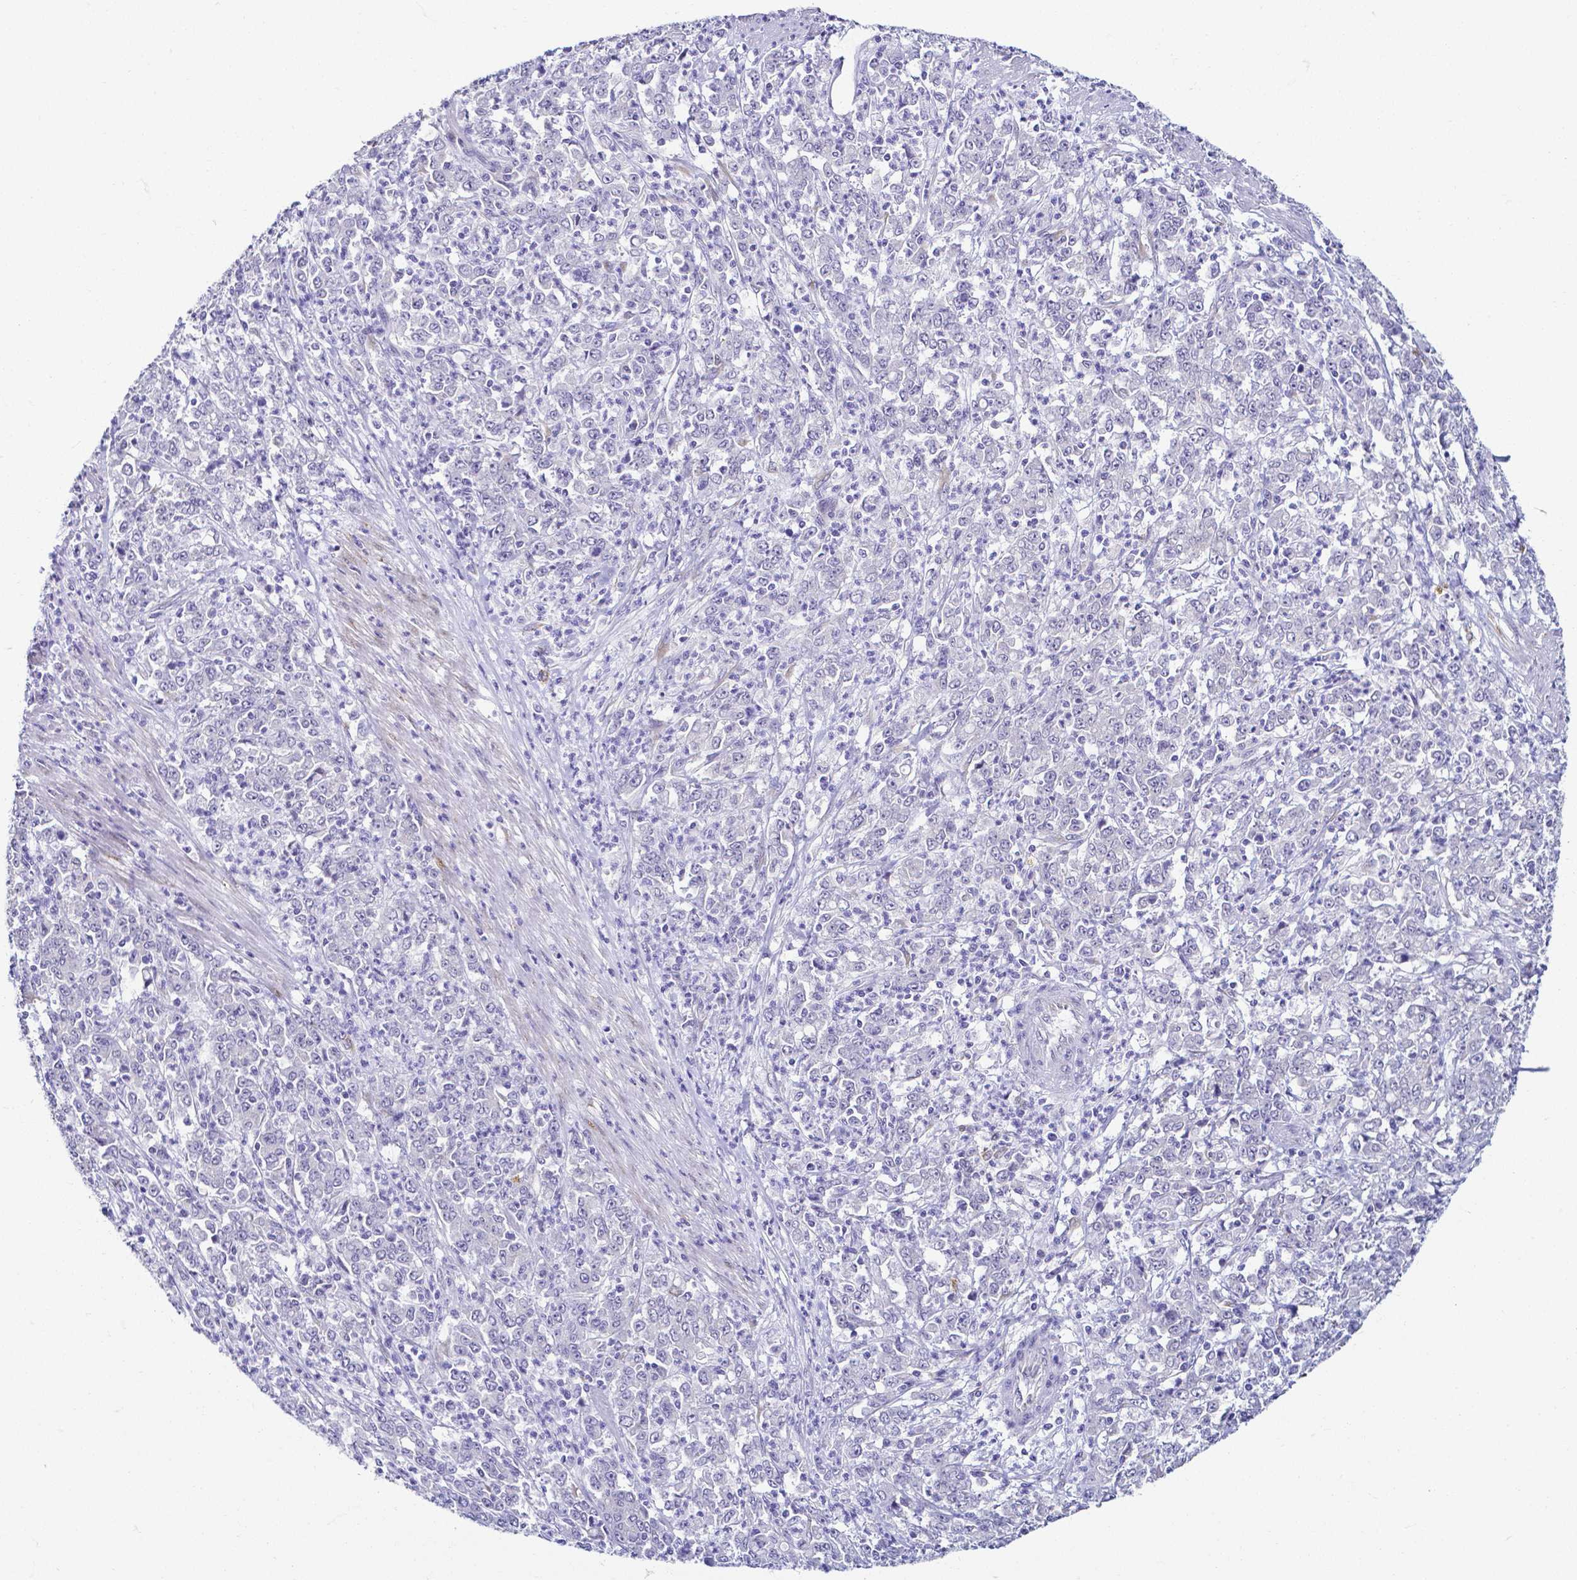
{"staining": {"intensity": "negative", "quantity": "none", "location": "none"}, "tissue": "stomach cancer", "cell_type": "Tumor cells", "image_type": "cancer", "snomed": [{"axis": "morphology", "description": "Adenocarcinoma, NOS"}, {"axis": "topography", "description": "Stomach, lower"}], "caption": "The micrograph reveals no significant positivity in tumor cells of stomach adenocarcinoma.", "gene": "FAM83G", "patient": {"sex": "female", "age": 71}}